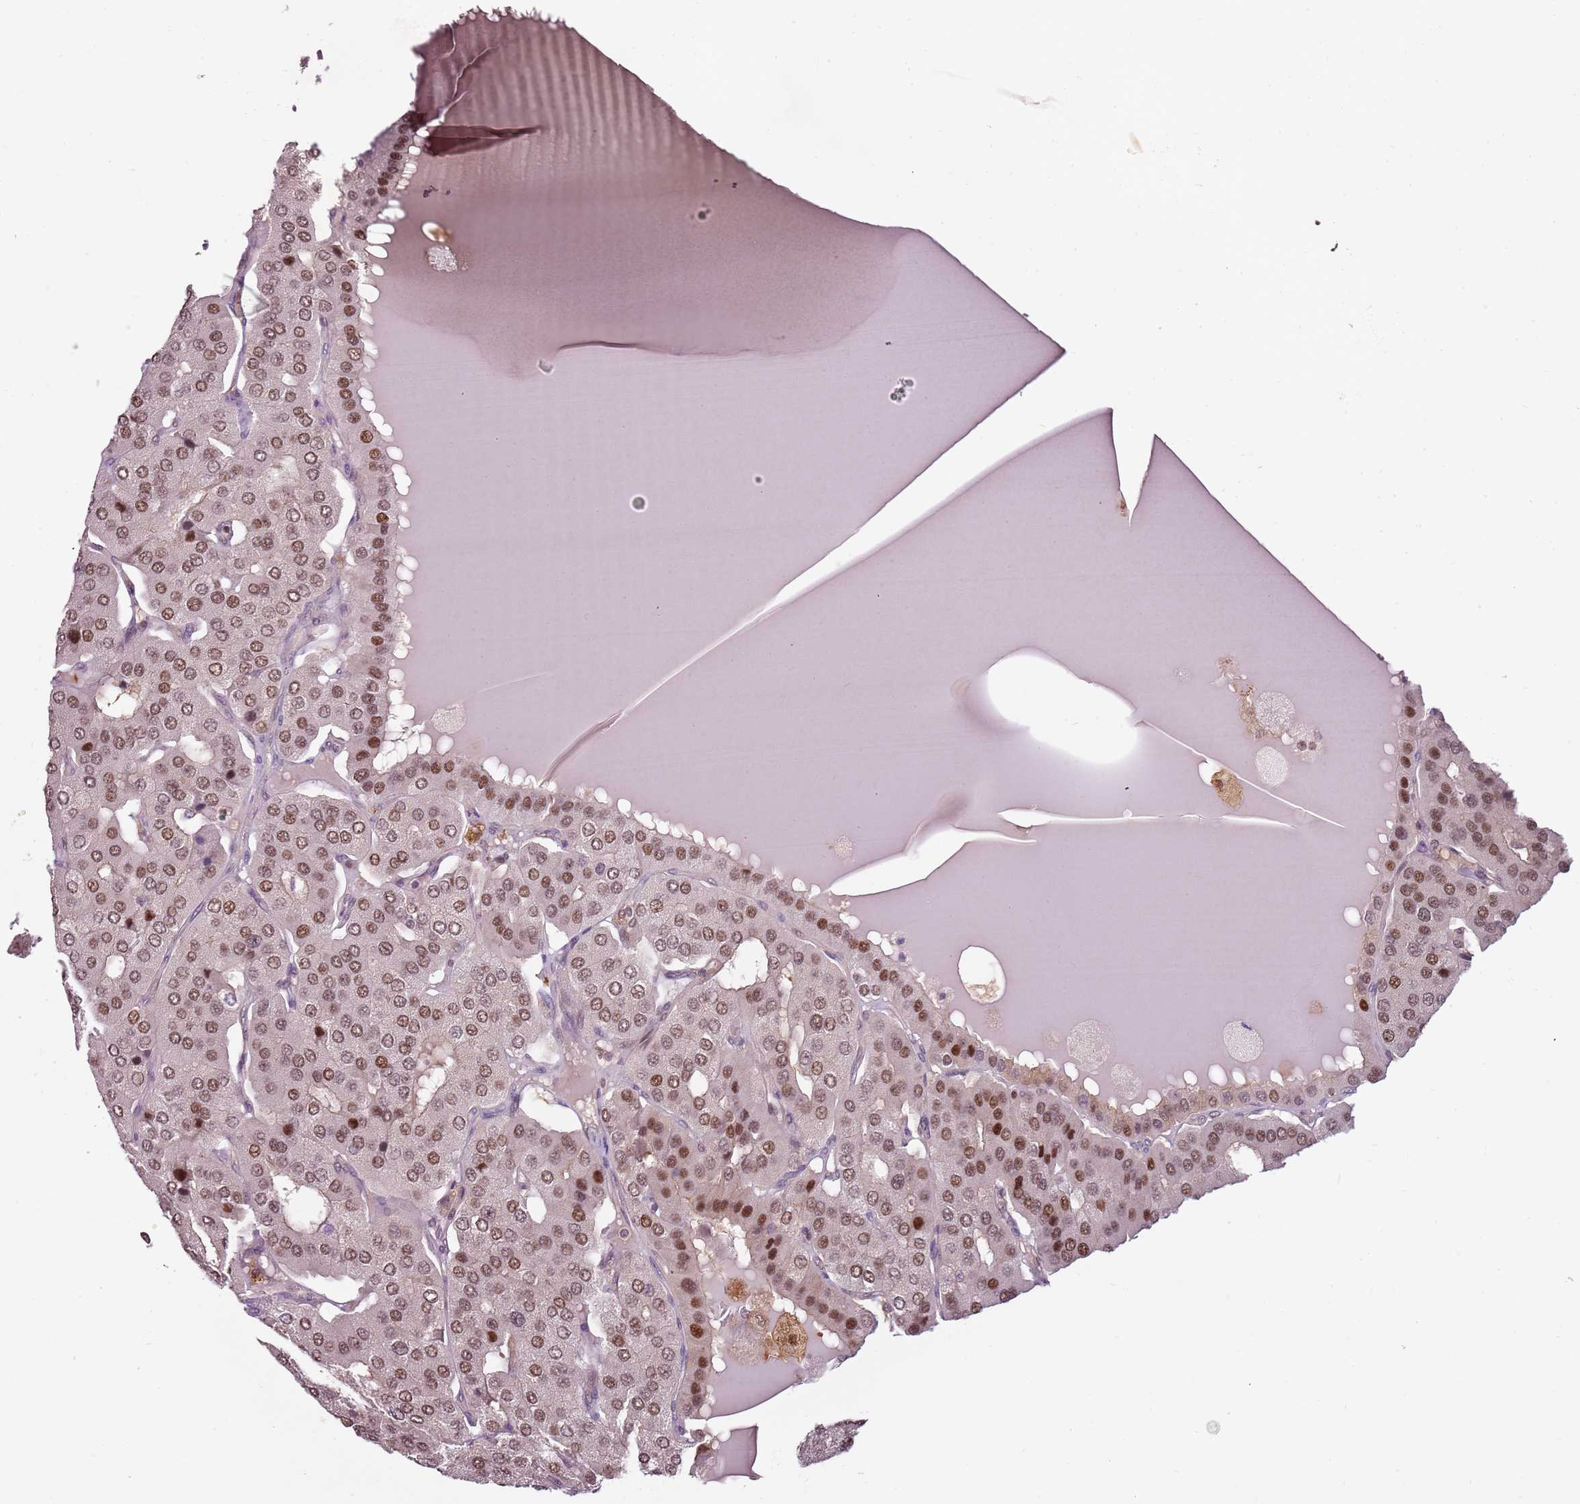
{"staining": {"intensity": "moderate", "quantity": ">75%", "location": "nuclear"}, "tissue": "parathyroid gland", "cell_type": "Glandular cells", "image_type": "normal", "snomed": [{"axis": "morphology", "description": "Normal tissue, NOS"}, {"axis": "morphology", "description": "Adenoma, NOS"}, {"axis": "topography", "description": "Parathyroid gland"}], "caption": "Protein expression by immunohistochemistry (IHC) reveals moderate nuclear staining in about >75% of glandular cells in normal parathyroid gland. (Brightfield microscopy of DAB IHC at high magnification).", "gene": "GSTO2", "patient": {"sex": "female", "age": 86}}